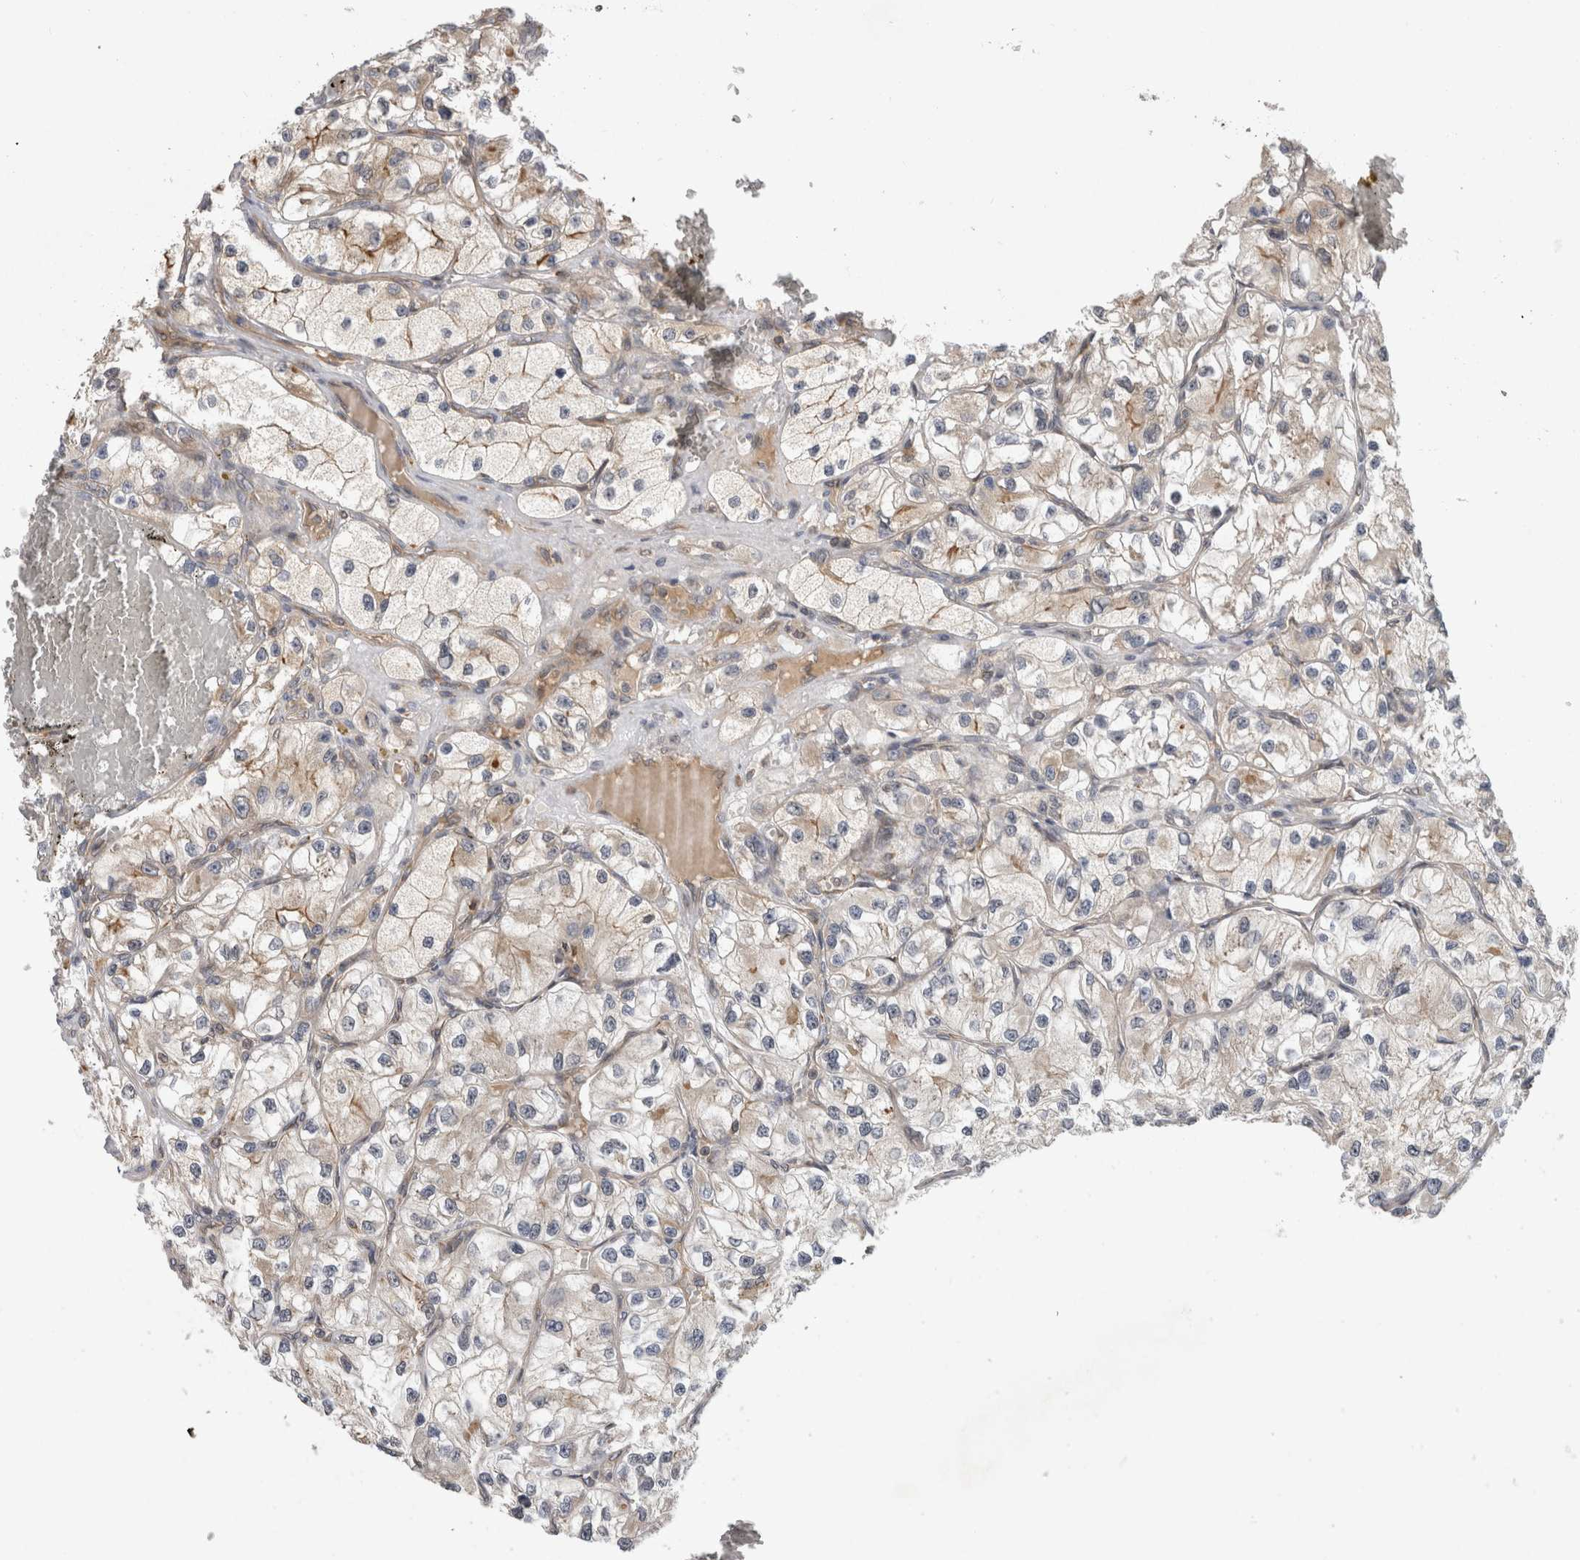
{"staining": {"intensity": "weak", "quantity": "25%-75%", "location": "cytoplasmic/membranous"}, "tissue": "renal cancer", "cell_type": "Tumor cells", "image_type": "cancer", "snomed": [{"axis": "morphology", "description": "Adenocarcinoma, NOS"}, {"axis": "topography", "description": "Kidney"}], "caption": "The immunohistochemical stain shows weak cytoplasmic/membranous staining in tumor cells of renal adenocarcinoma tissue.", "gene": "PARP6", "patient": {"sex": "female", "age": 57}}